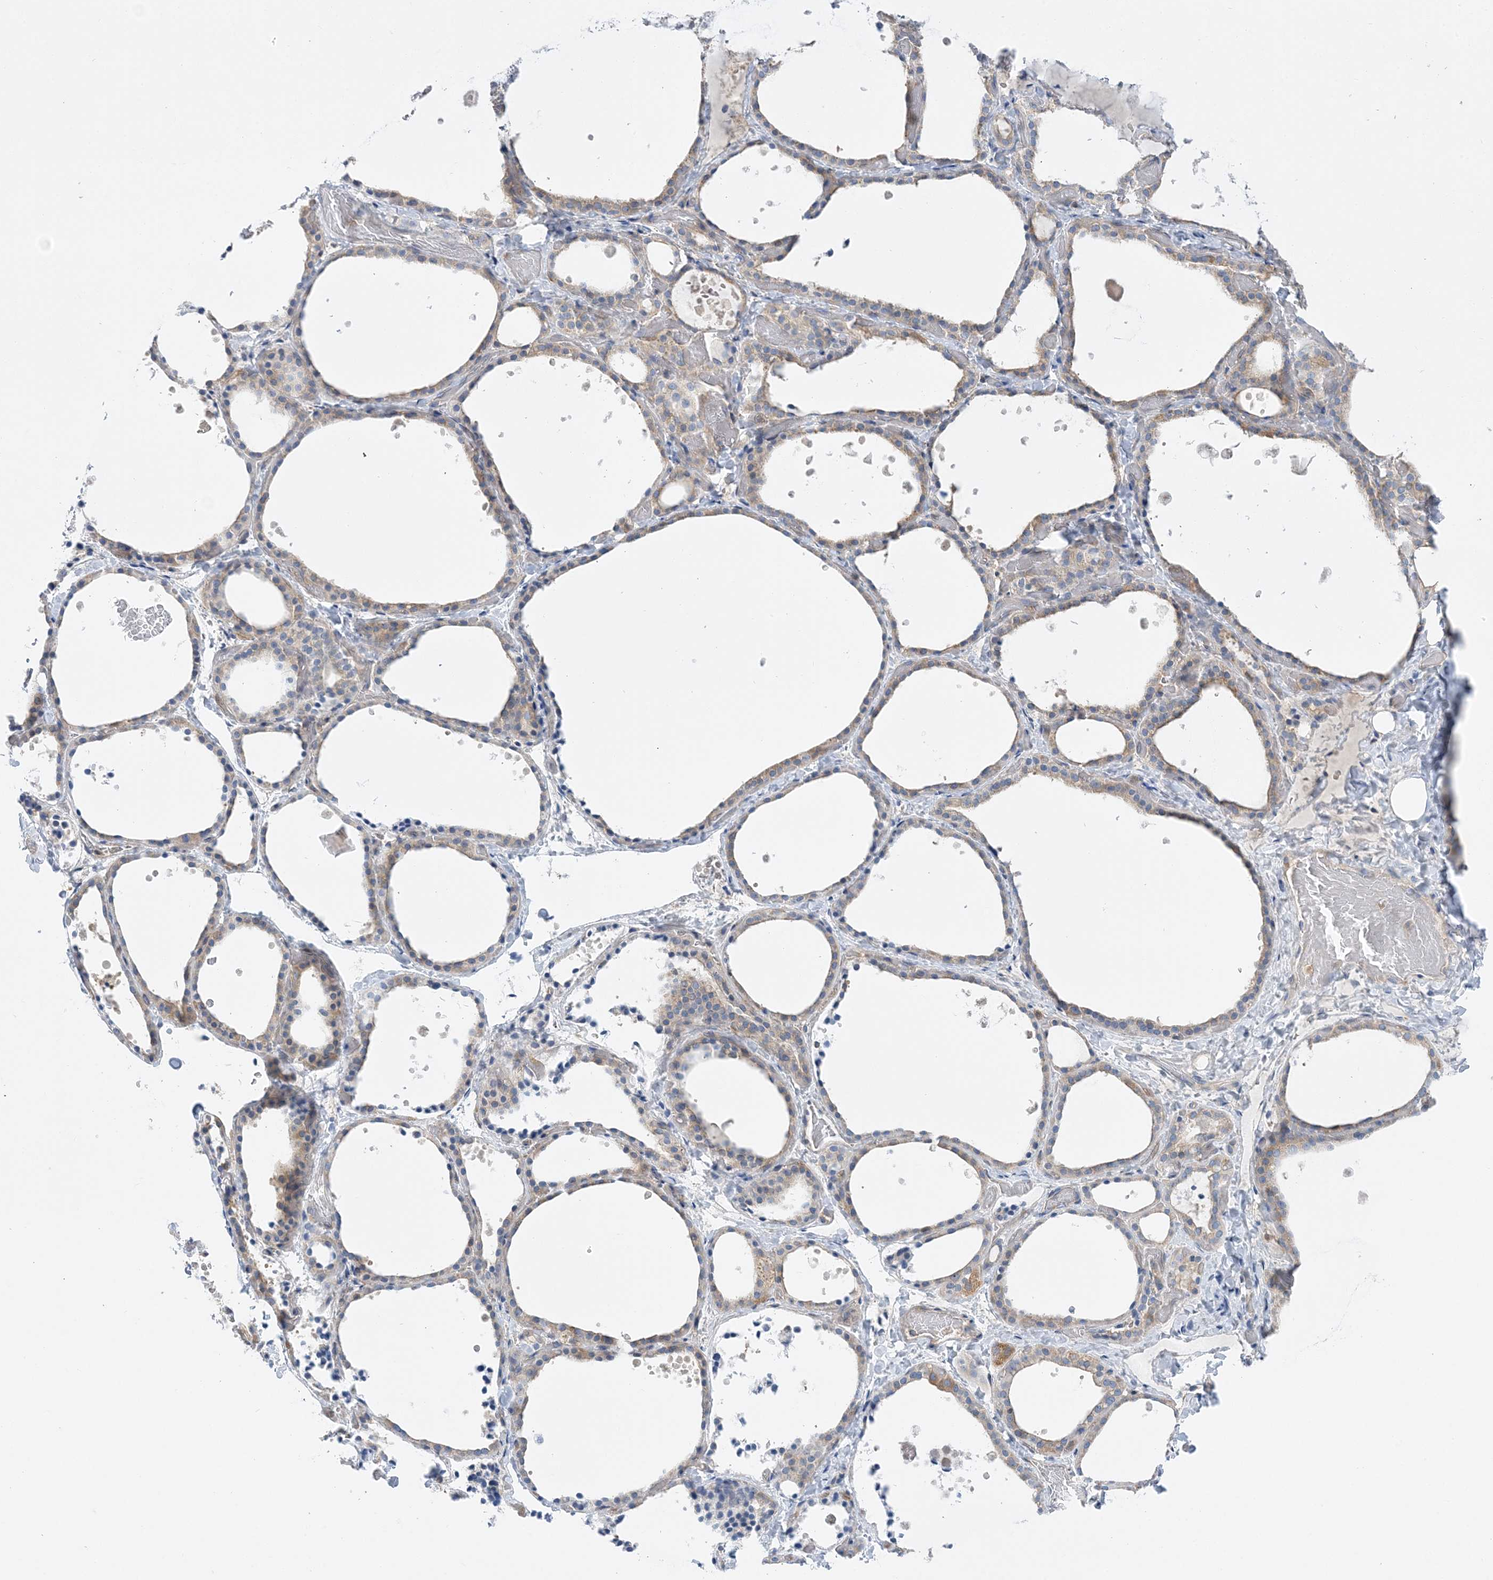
{"staining": {"intensity": "weak", "quantity": "25%-75%", "location": "cytoplasmic/membranous"}, "tissue": "thyroid gland", "cell_type": "Glandular cells", "image_type": "normal", "snomed": [{"axis": "morphology", "description": "Normal tissue, NOS"}, {"axis": "topography", "description": "Thyroid gland"}], "caption": "About 25%-75% of glandular cells in unremarkable thyroid gland show weak cytoplasmic/membranous protein expression as visualized by brown immunohistochemical staining.", "gene": "FAM114A2", "patient": {"sex": "female", "age": 44}}